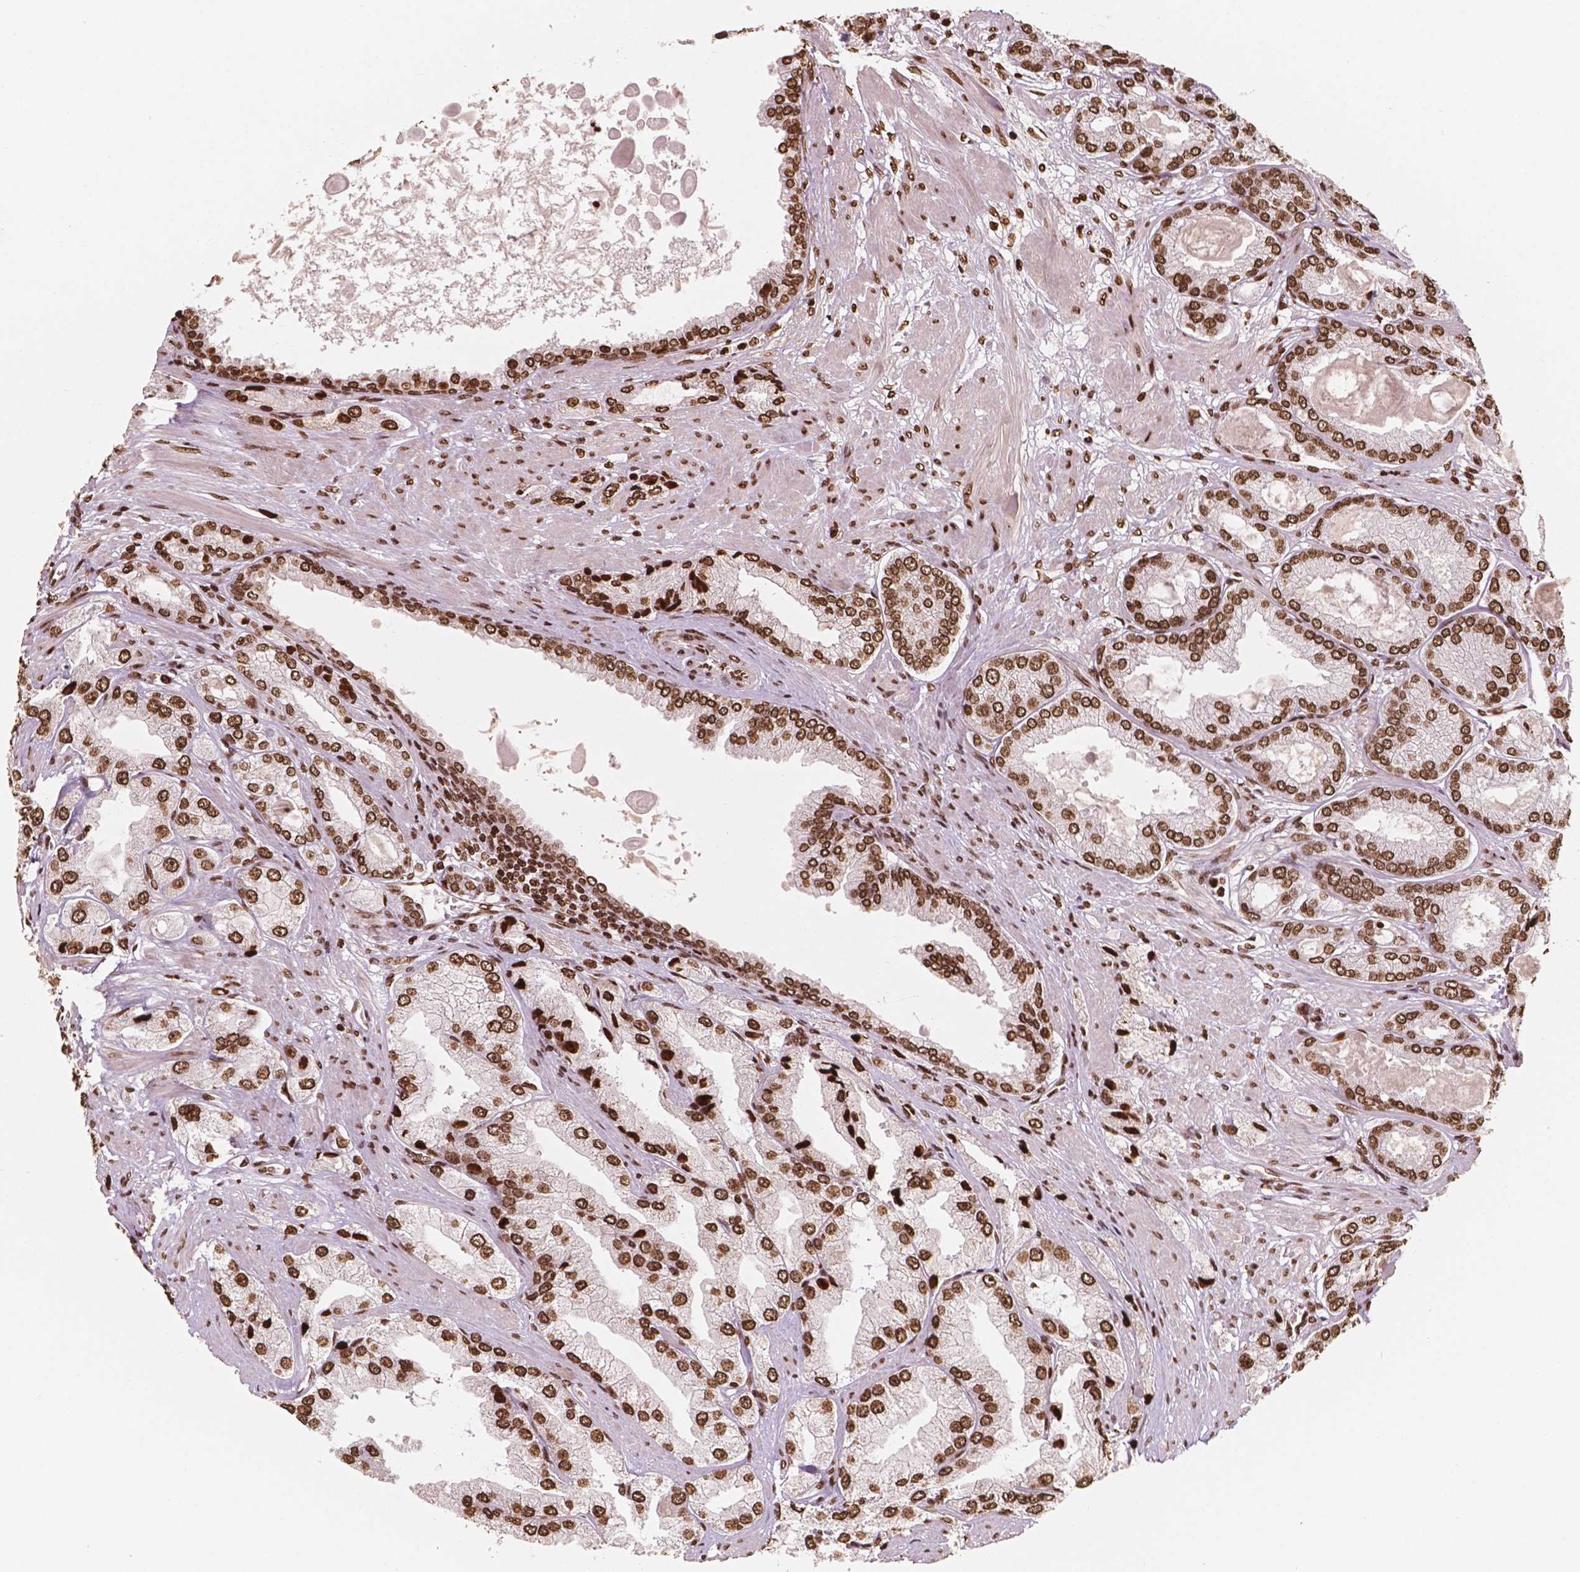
{"staining": {"intensity": "strong", "quantity": ">75%", "location": "nuclear"}, "tissue": "prostate cancer", "cell_type": "Tumor cells", "image_type": "cancer", "snomed": [{"axis": "morphology", "description": "Adenocarcinoma, High grade"}, {"axis": "topography", "description": "Prostate"}], "caption": "The photomicrograph displays immunohistochemical staining of prostate adenocarcinoma (high-grade). There is strong nuclear staining is identified in about >75% of tumor cells. (DAB = brown stain, brightfield microscopy at high magnification).", "gene": "H3C7", "patient": {"sex": "male", "age": 68}}